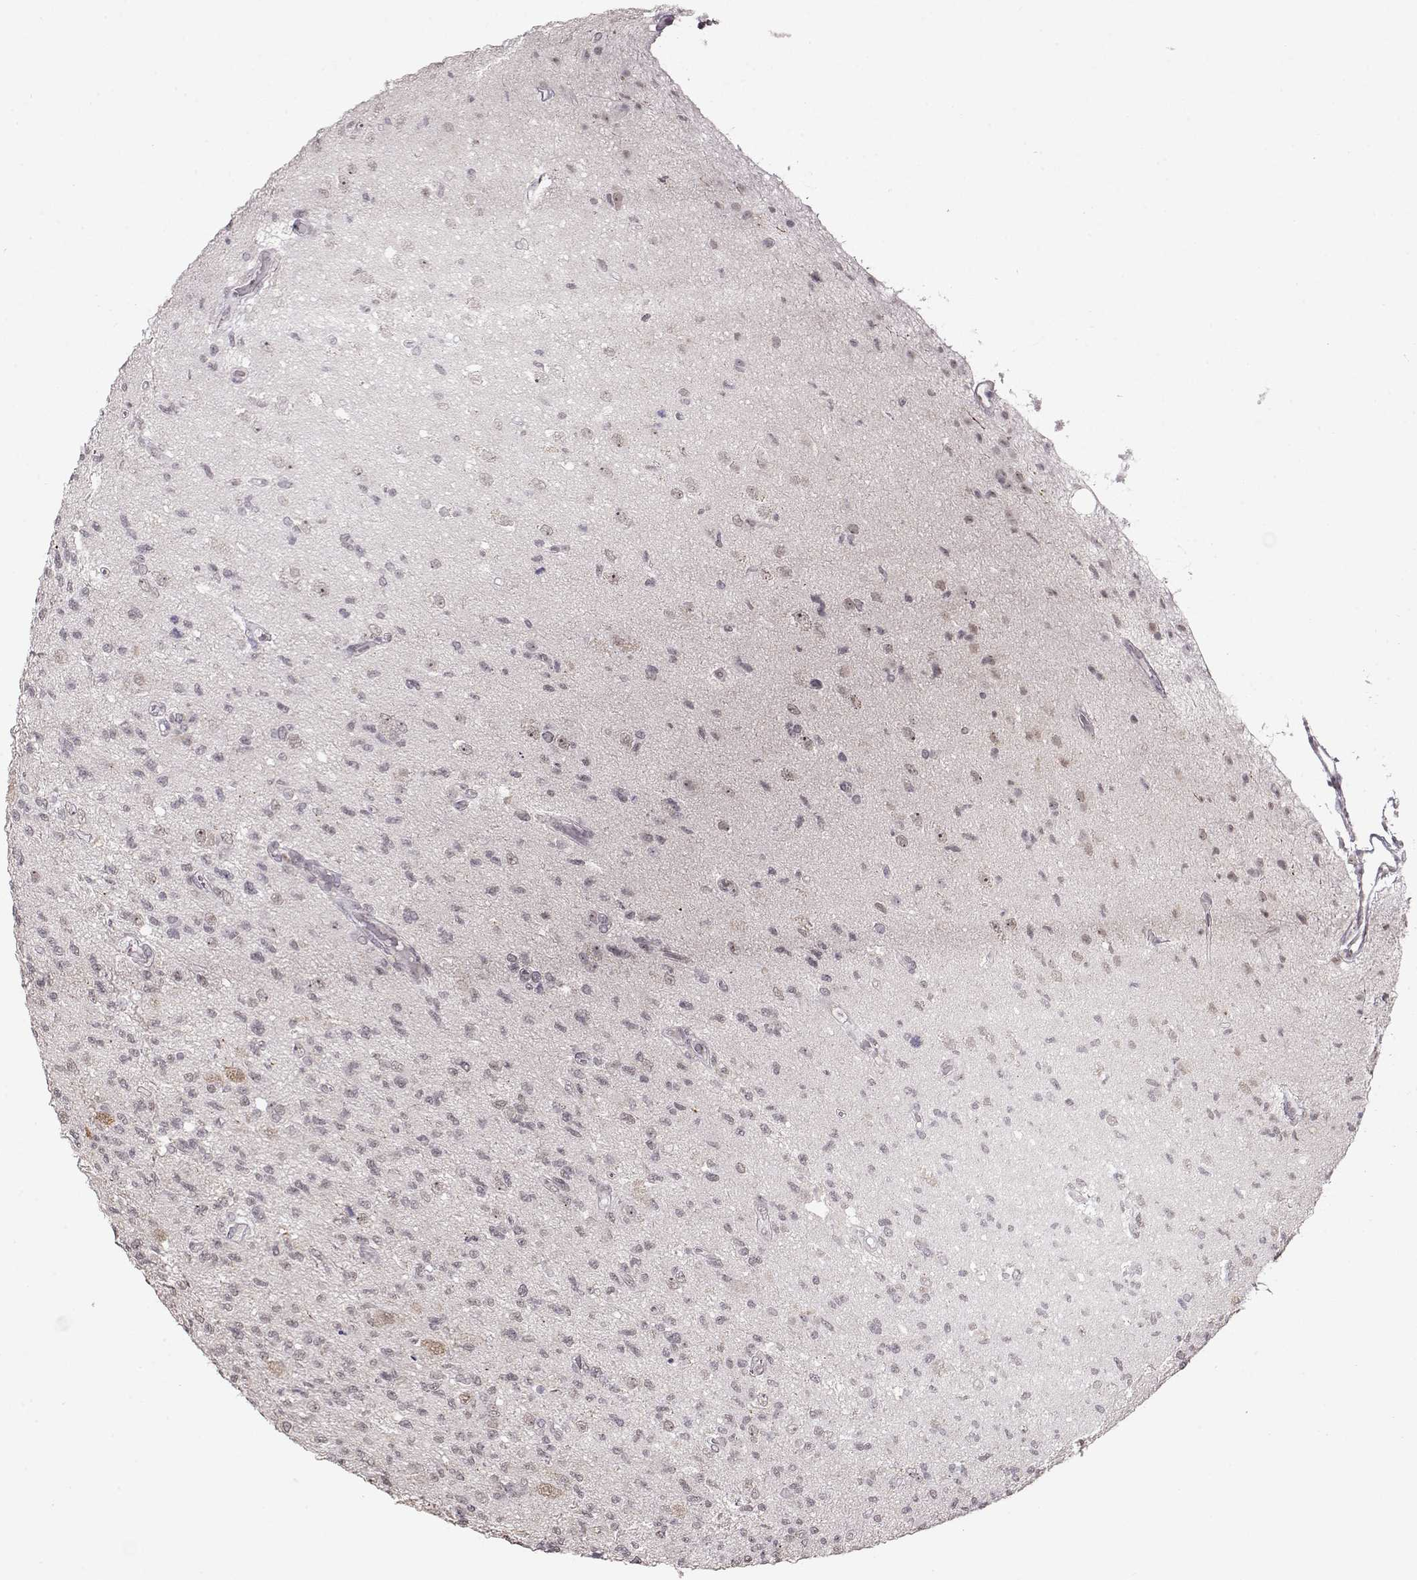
{"staining": {"intensity": "negative", "quantity": "none", "location": "none"}, "tissue": "glioma", "cell_type": "Tumor cells", "image_type": "cancer", "snomed": [{"axis": "morphology", "description": "Glioma, malignant, High grade"}, {"axis": "topography", "description": "Brain"}], "caption": "IHC histopathology image of human malignant high-grade glioma stained for a protein (brown), which reveals no positivity in tumor cells.", "gene": "PCP4", "patient": {"sex": "male", "age": 56}}